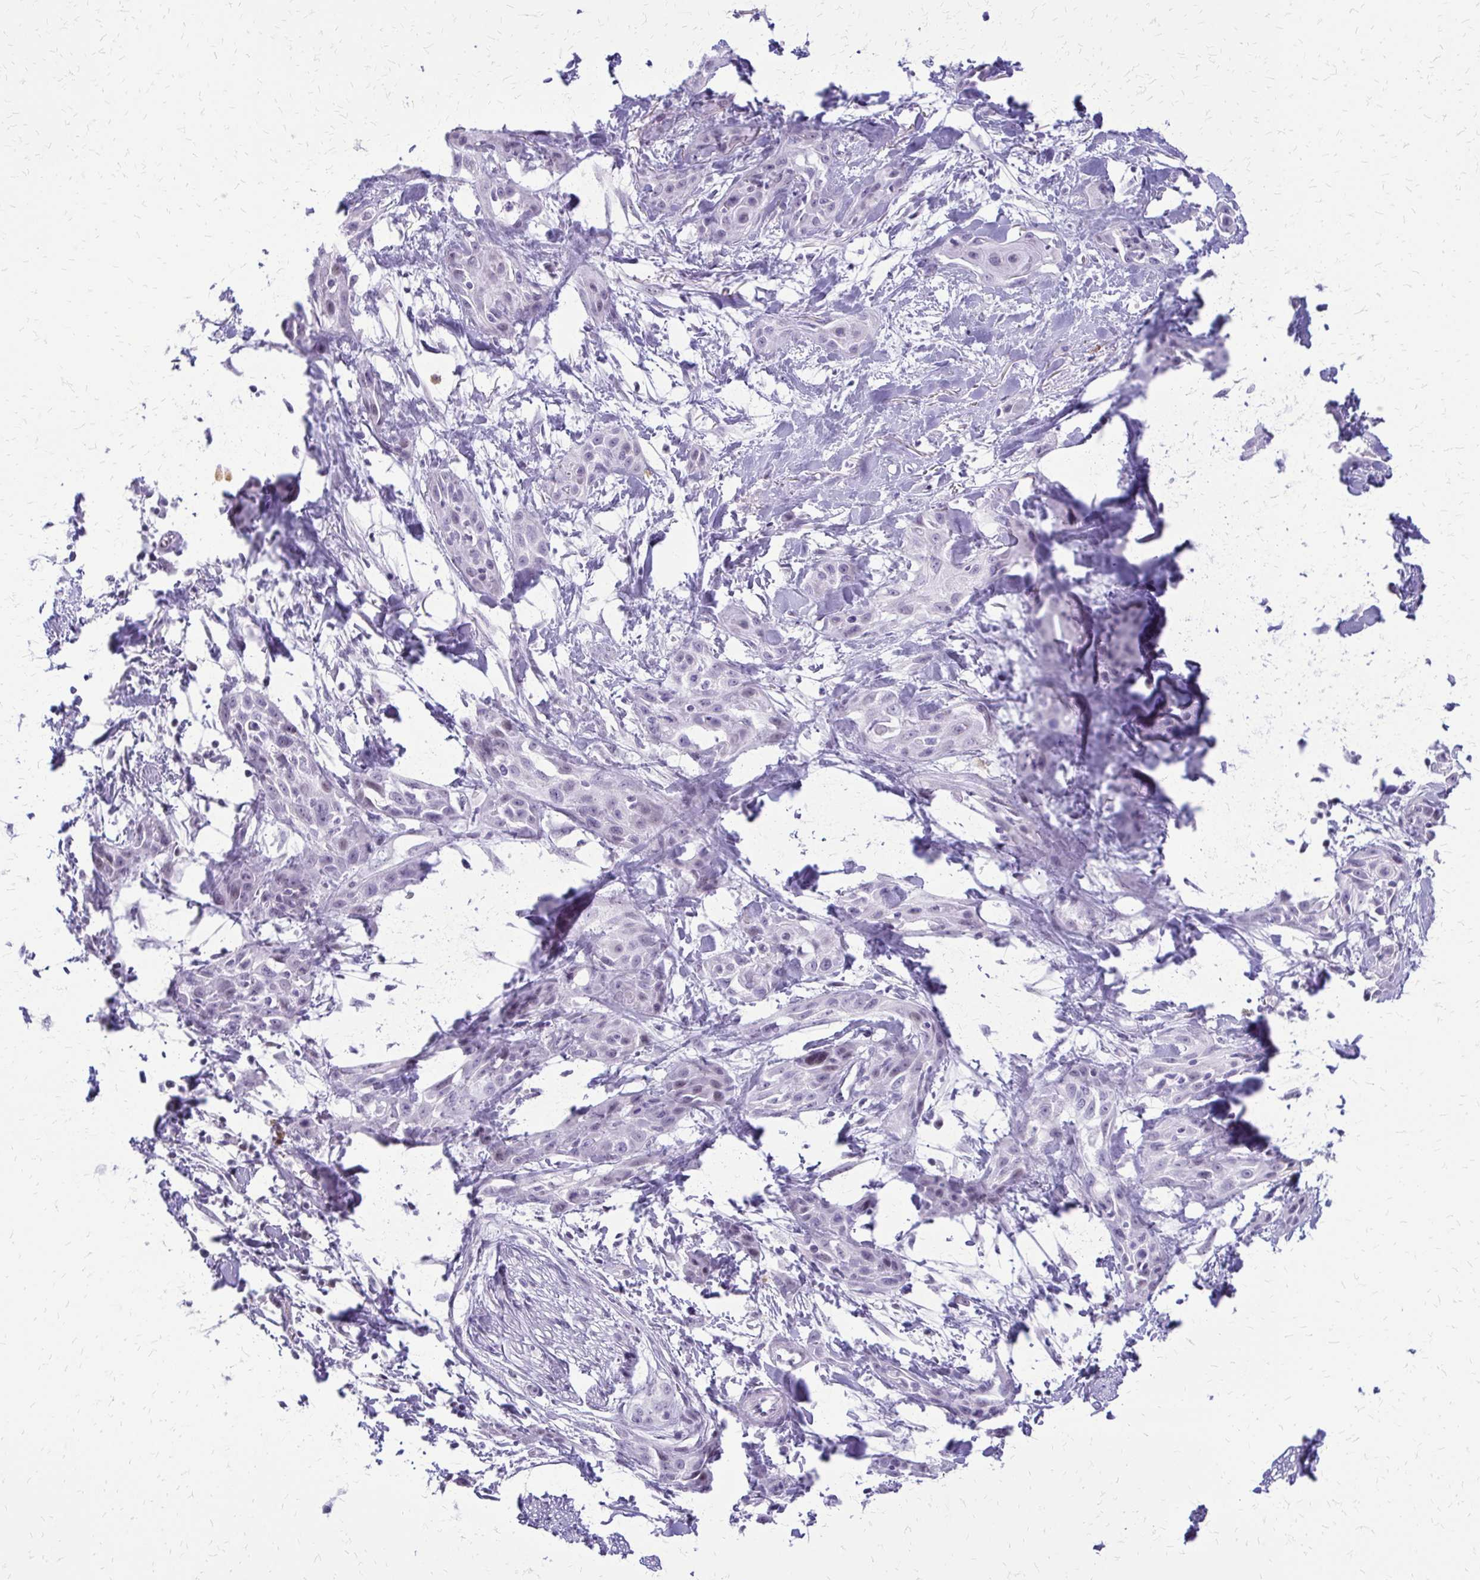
{"staining": {"intensity": "negative", "quantity": "none", "location": "none"}, "tissue": "skin cancer", "cell_type": "Tumor cells", "image_type": "cancer", "snomed": [{"axis": "morphology", "description": "Squamous cell carcinoma, NOS"}, {"axis": "topography", "description": "Skin"}, {"axis": "topography", "description": "Anal"}], "caption": "DAB (3,3'-diaminobenzidine) immunohistochemical staining of human skin cancer (squamous cell carcinoma) exhibits no significant staining in tumor cells.", "gene": "FAM162B", "patient": {"sex": "male", "age": 64}}